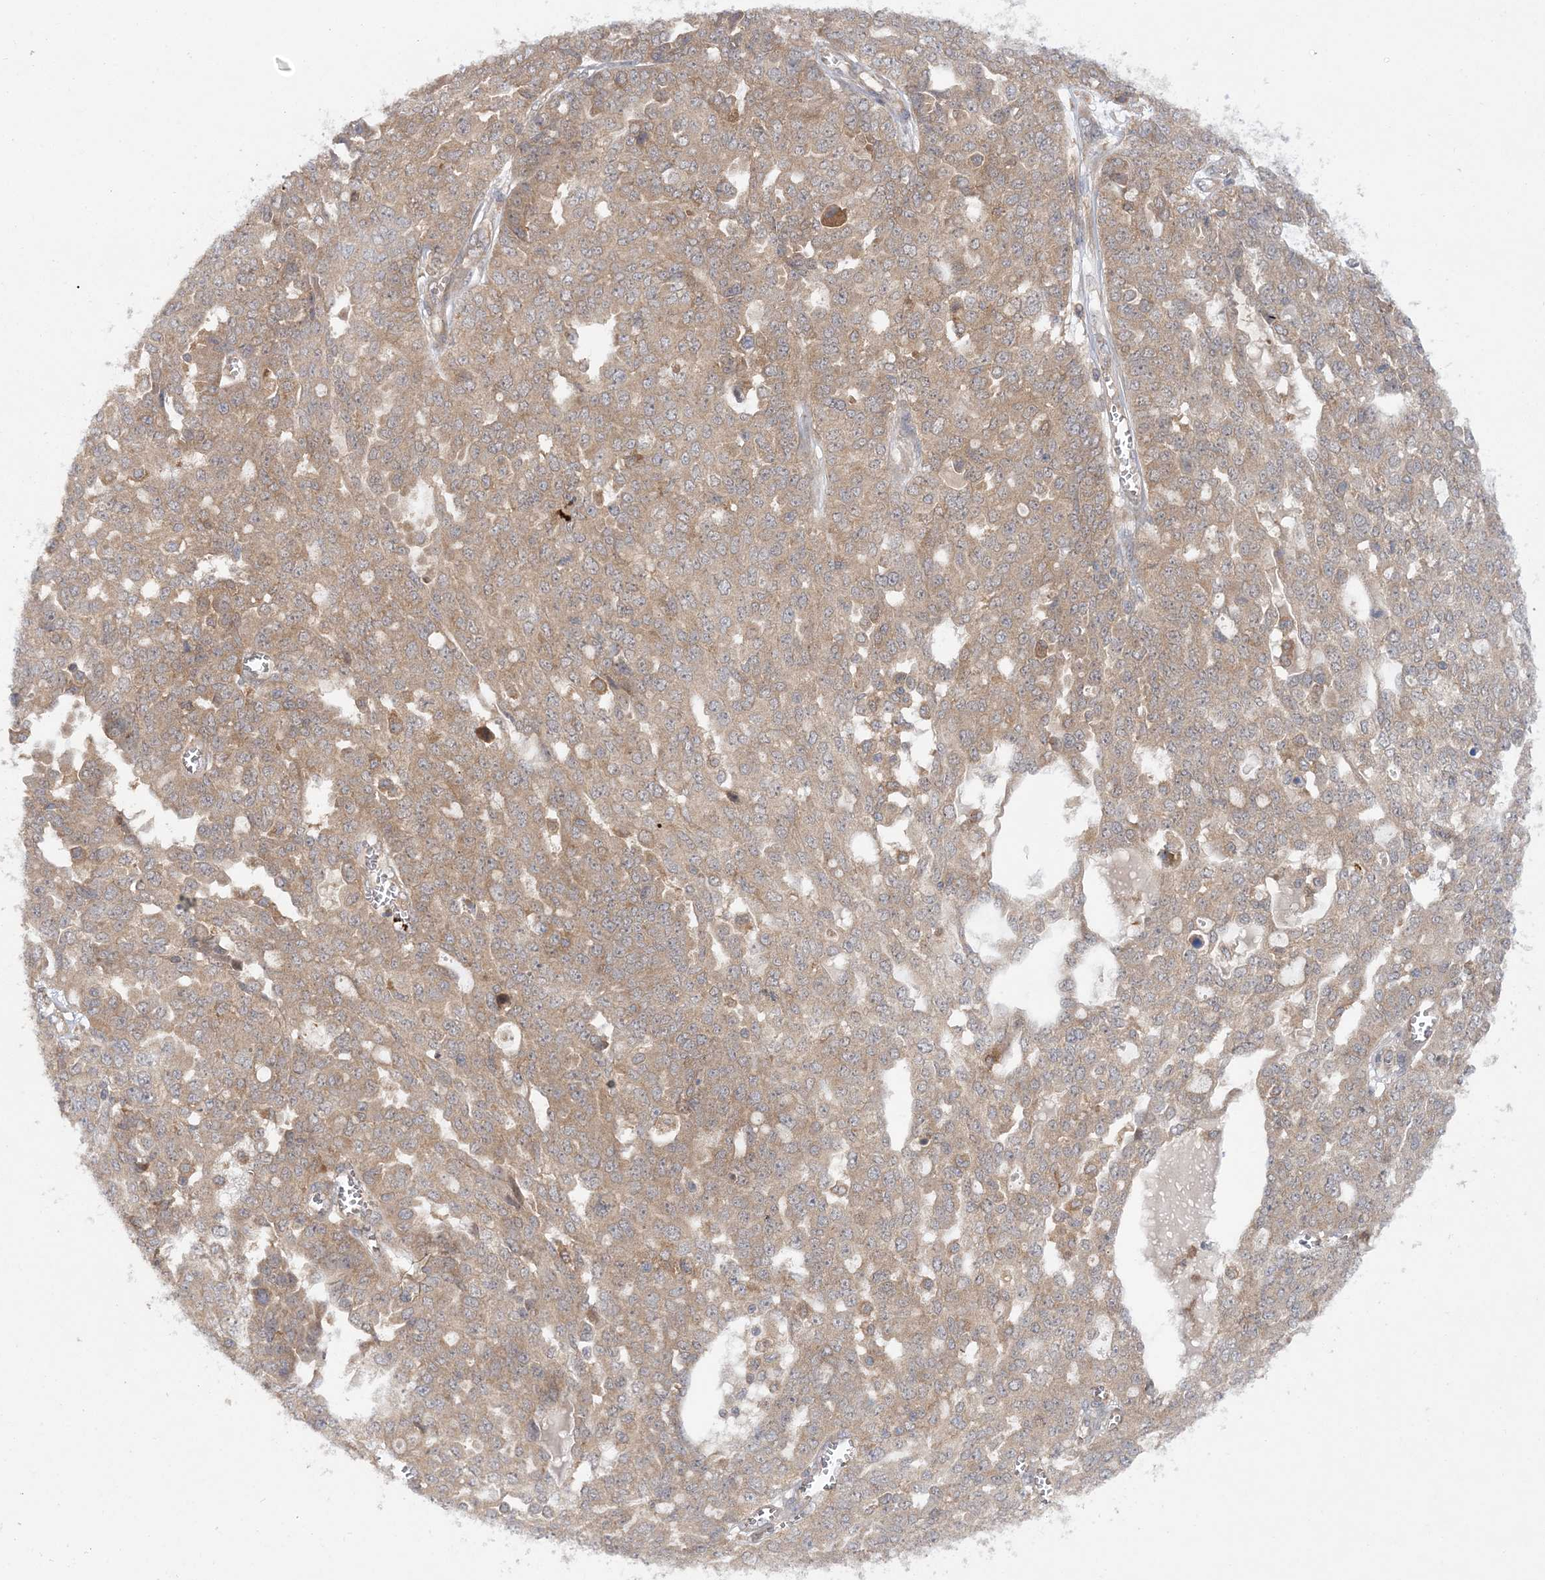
{"staining": {"intensity": "weak", "quantity": ">75%", "location": "cytoplasmic/membranous"}, "tissue": "ovarian cancer", "cell_type": "Tumor cells", "image_type": "cancer", "snomed": [{"axis": "morphology", "description": "Cystadenocarcinoma, serous, NOS"}, {"axis": "topography", "description": "Soft tissue"}, {"axis": "topography", "description": "Ovary"}], "caption": "IHC (DAB (3,3'-diaminobenzidine)) staining of ovarian cancer (serous cystadenocarcinoma) demonstrates weak cytoplasmic/membranous protein expression in approximately >75% of tumor cells.", "gene": "TMEM9B", "patient": {"sex": "female", "age": 57}}